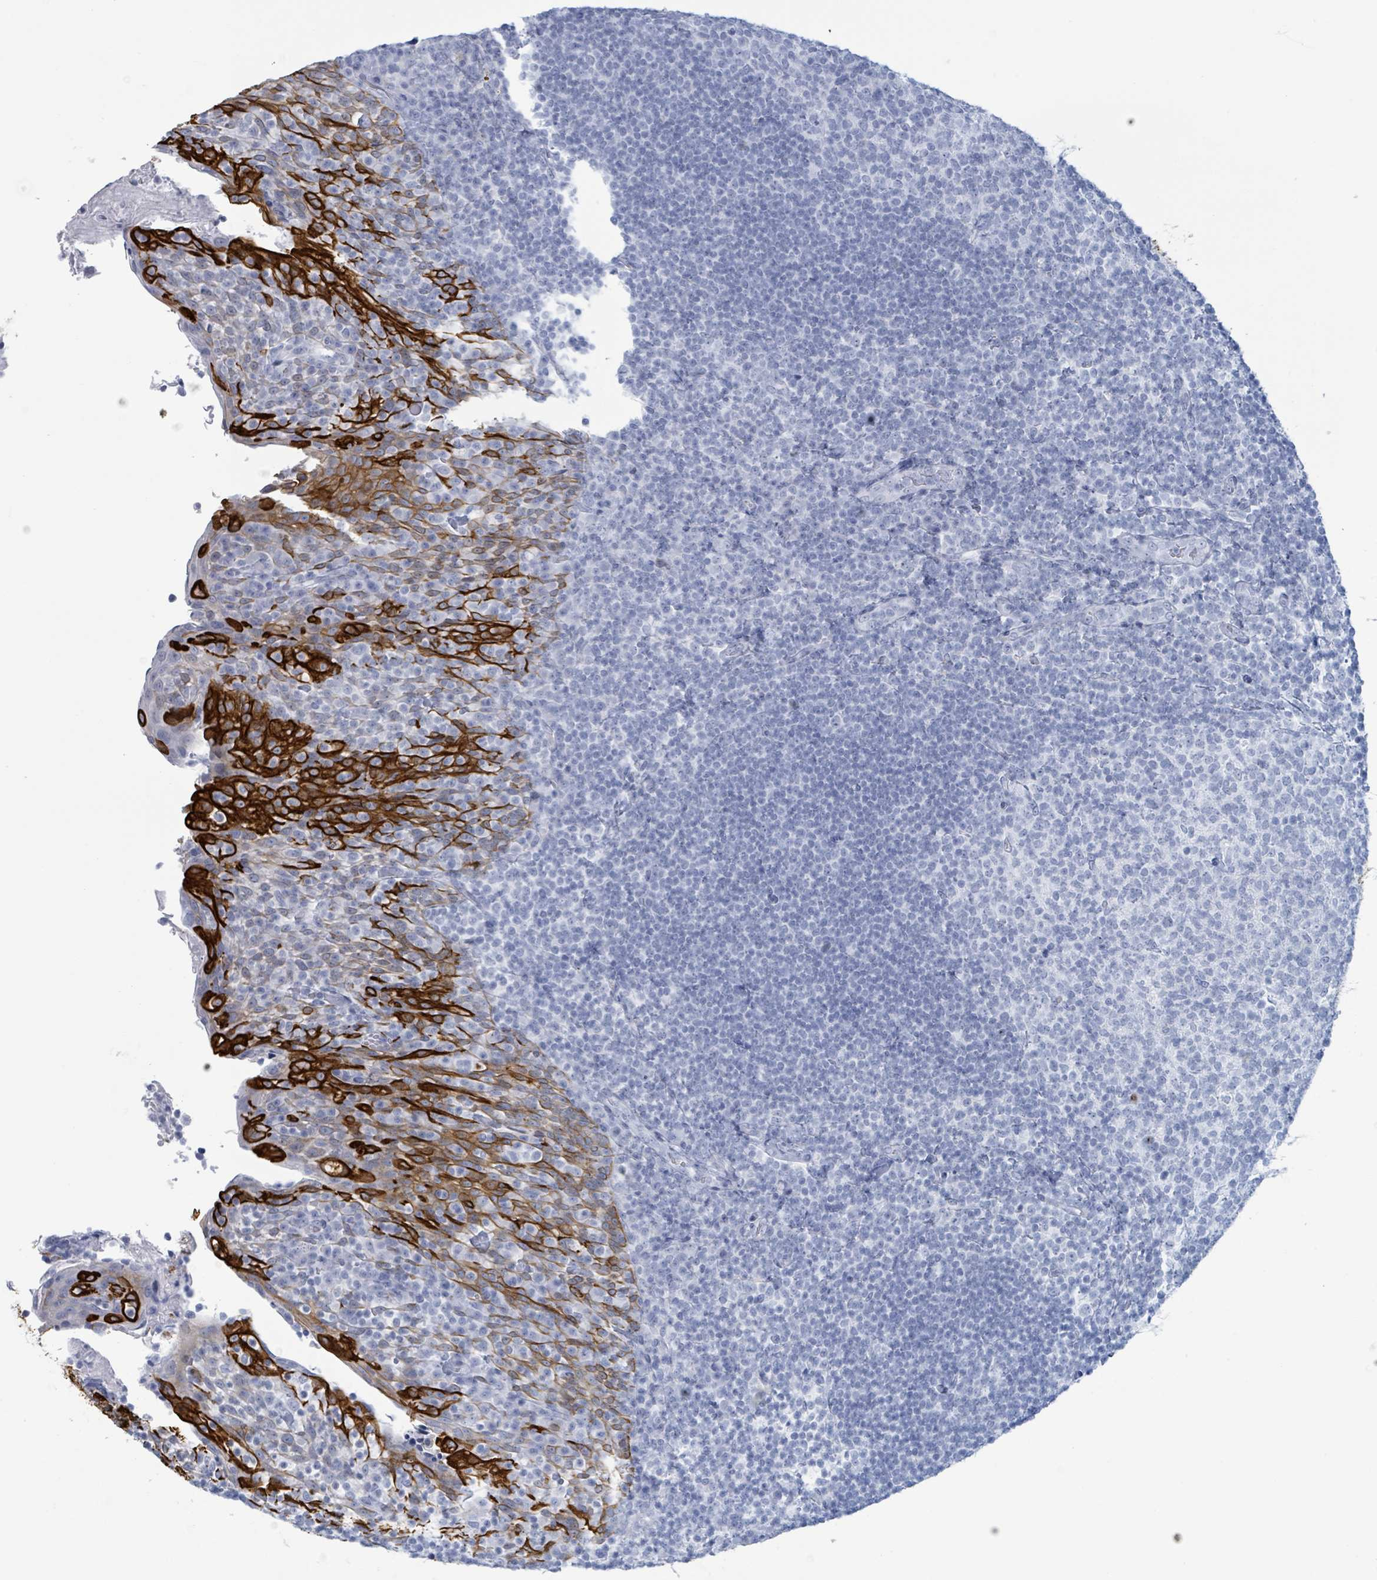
{"staining": {"intensity": "negative", "quantity": "none", "location": "none"}, "tissue": "tonsil", "cell_type": "Germinal center cells", "image_type": "normal", "snomed": [{"axis": "morphology", "description": "Normal tissue, NOS"}, {"axis": "topography", "description": "Tonsil"}], "caption": "This is a micrograph of immunohistochemistry (IHC) staining of benign tonsil, which shows no expression in germinal center cells.", "gene": "KRT8", "patient": {"sex": "female", "age": 10}}